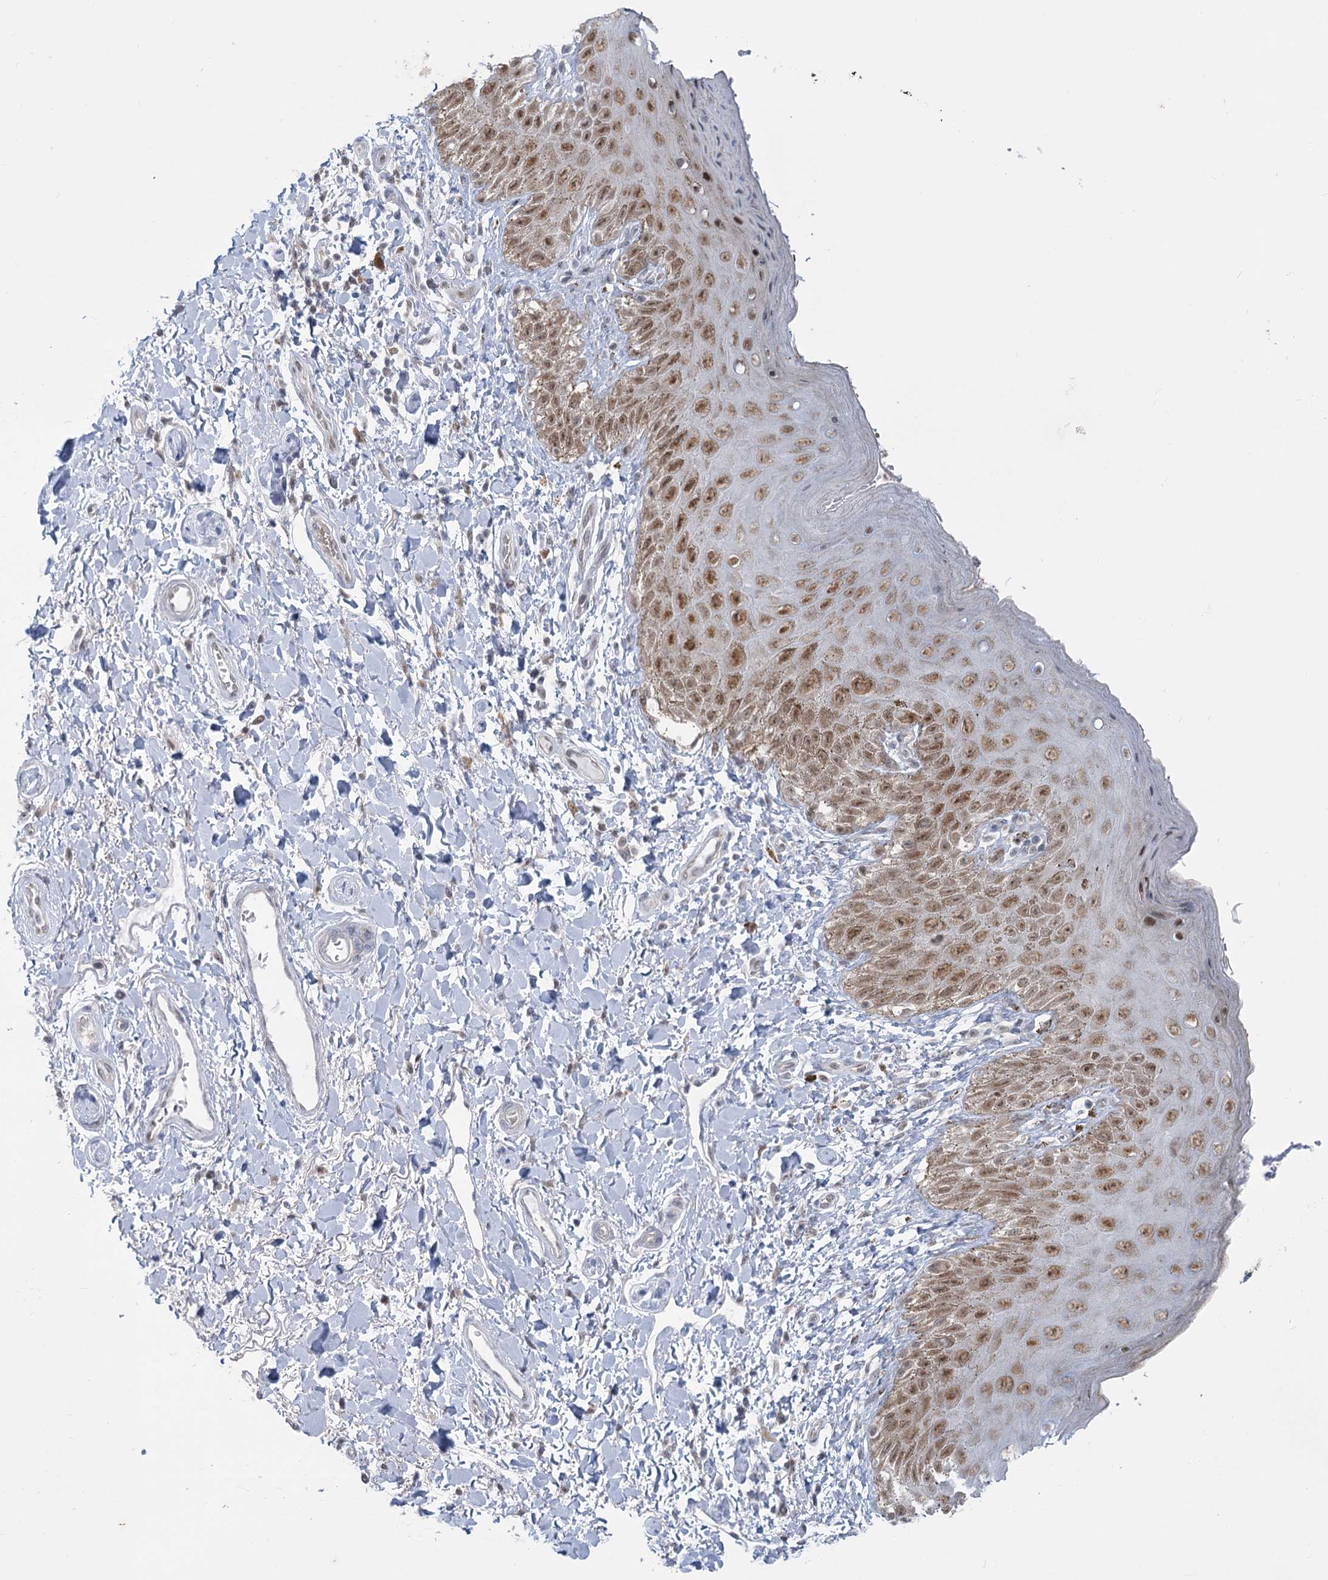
{"staining": {"intensity": "moderate", "quantity": "25%-75%", "location": "cytoplasmic/membranous,nuclear"}, "tissue": "skin", "cell_type": "Epidermal cells", "image_type": "normal", "snomed": [{"axis": "morphology", "description": "Normal tissue, NOS"}, {"axis": "topography", "description": "Anal"}], "caption": "Immunohistochemistry (IHC) photomicrograph of benign human skin stained for a protein (brown), which exhibits medium levels of moderate cytoplasmic/membranous,nuclear expression in approximately 25%-75% of epidermal cells.", "gene": "MTG1", "patient": {"sex": "male", "age": 44}}